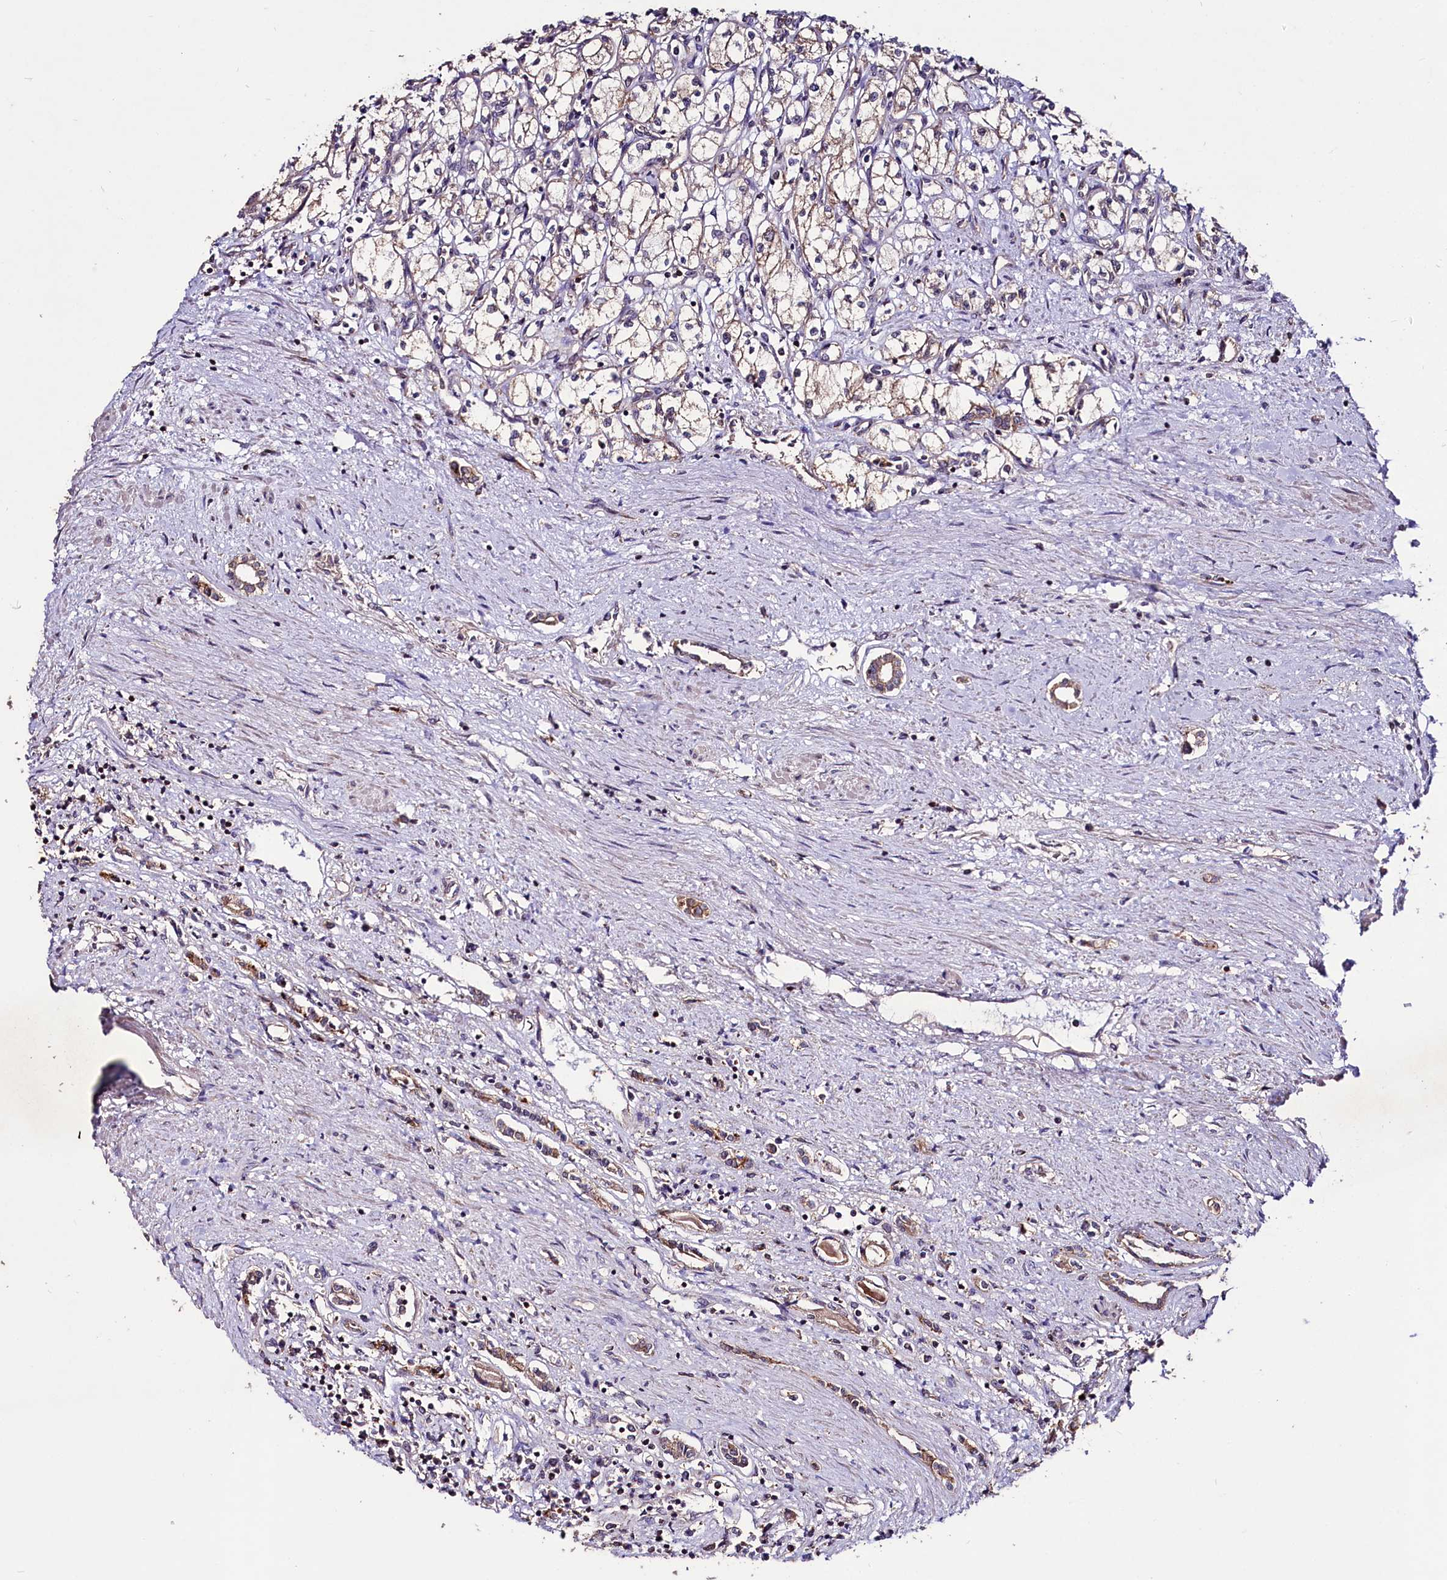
{"staining": {"intensity": "weak", "quantity": "25%-75%", "location": "cytoplasmic/membranous"}, "tissue": "renal cancer", "cell_type": "Tumor cells", "image_type": "cancer", "snomed": [{"axis": "morphology", "description": "Adenocarcinoma, NOS"}, {"axis": "topography", "description": "Kidney"}], "caption": "Protein analysis of renal cancer (adenocarcinoma) tissue shows weak cytoplasmic/membranous staining in about 25%-75% of tumor cells. The protein is stained brown, and the nuclei are stained in blue (DAB (3,3'-diaminobenzidine) IHC with brightfield microscopy, high magnification).", "gene": "KLRB1", "patient": {"sex": "male", "age": 59}}